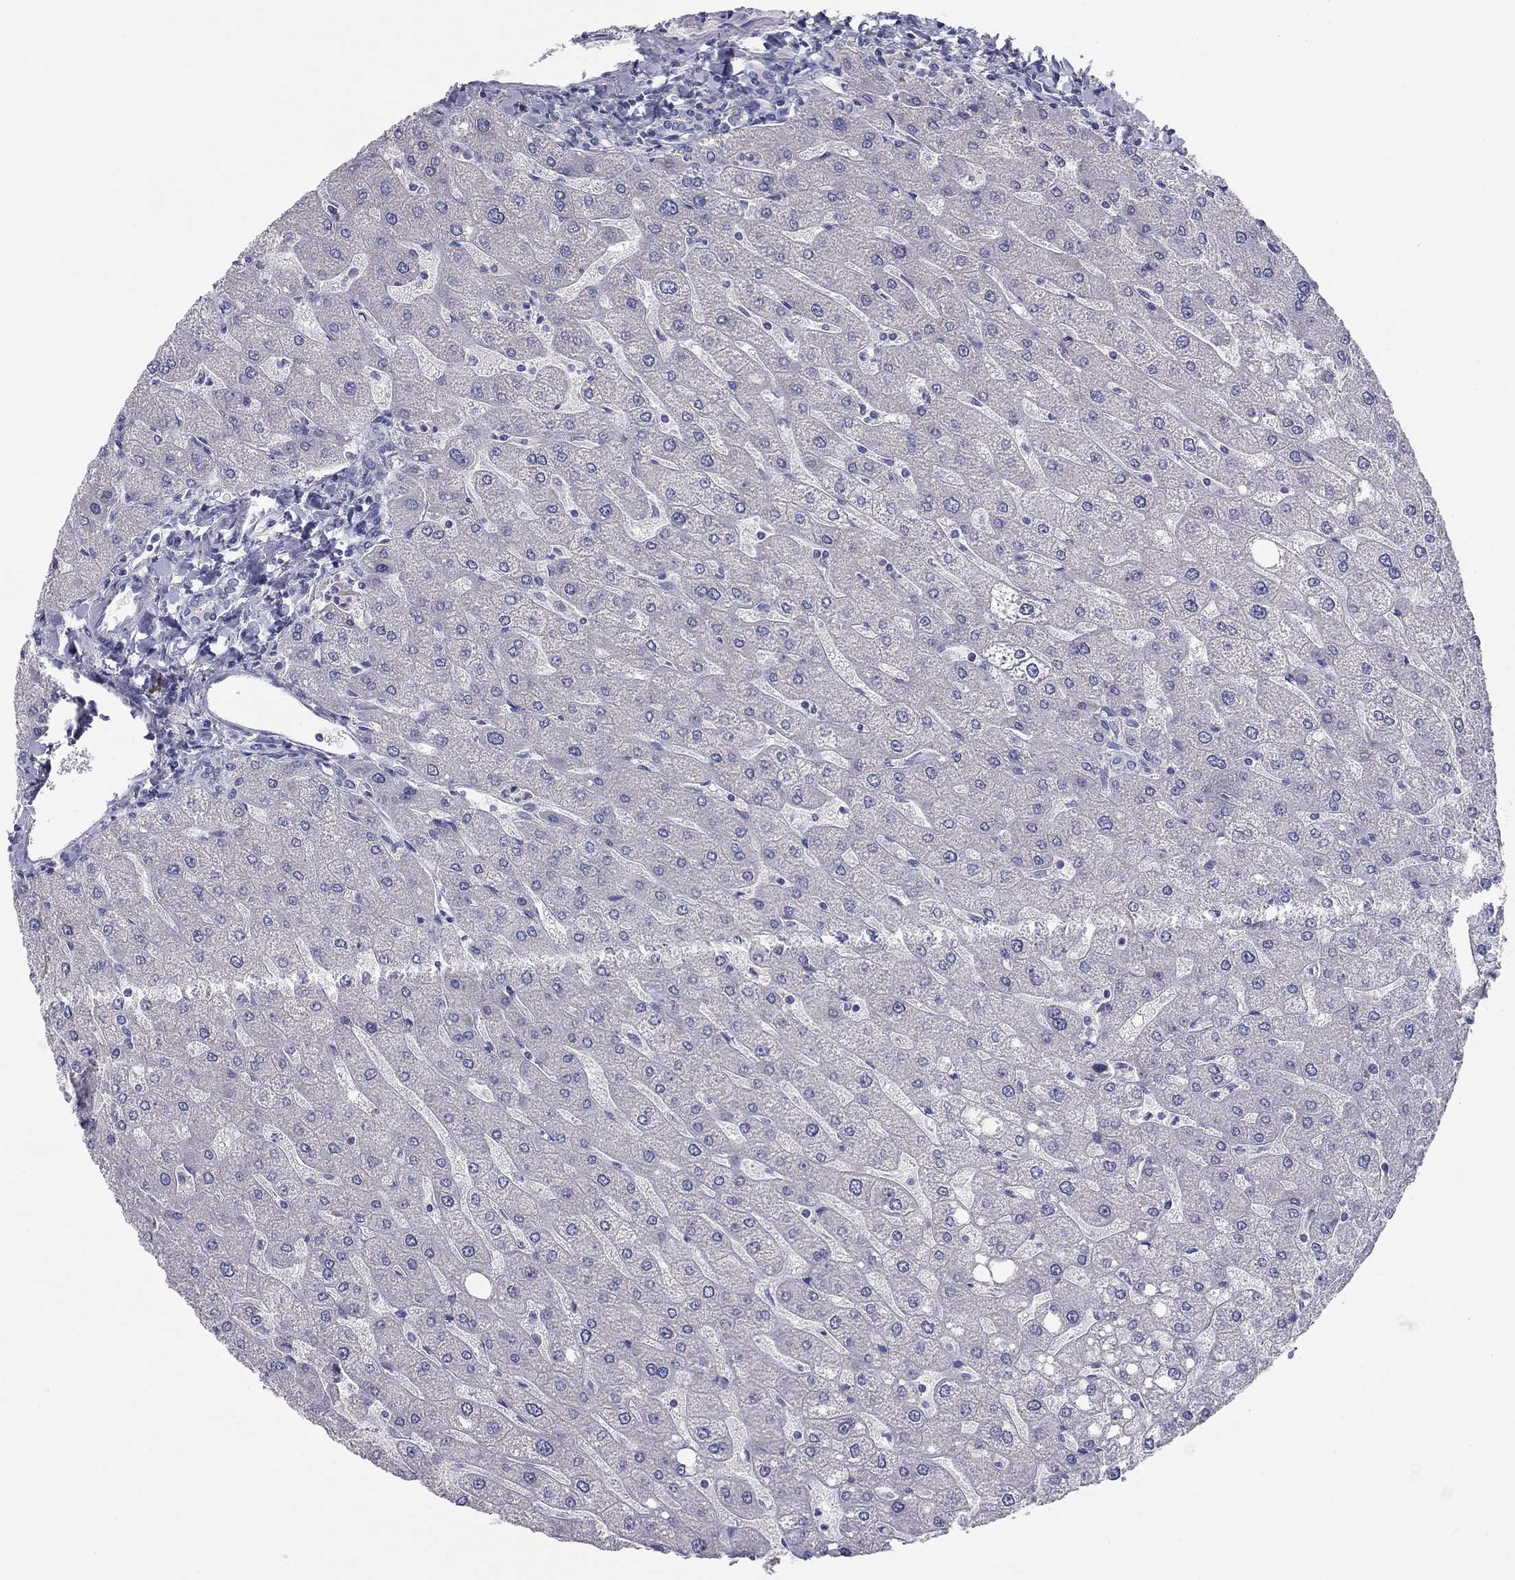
{"staining": {"intensity": "negative", "quantity": "none", "location": "none"}, "tissue": "liver", "cell_type": "Cholangiocytes", "image_type": "normal", "snomed": [{"axis": "morphology", "description": "Normal tissue, NOS"}, {"axis": "topography", "description": "Liver"}], "caption": "Photomicrograph shows no protein positivity in cholangiocytes of benign liver.", "gene": "GRK7", "patient": {"sex": "male", "age": 67}}